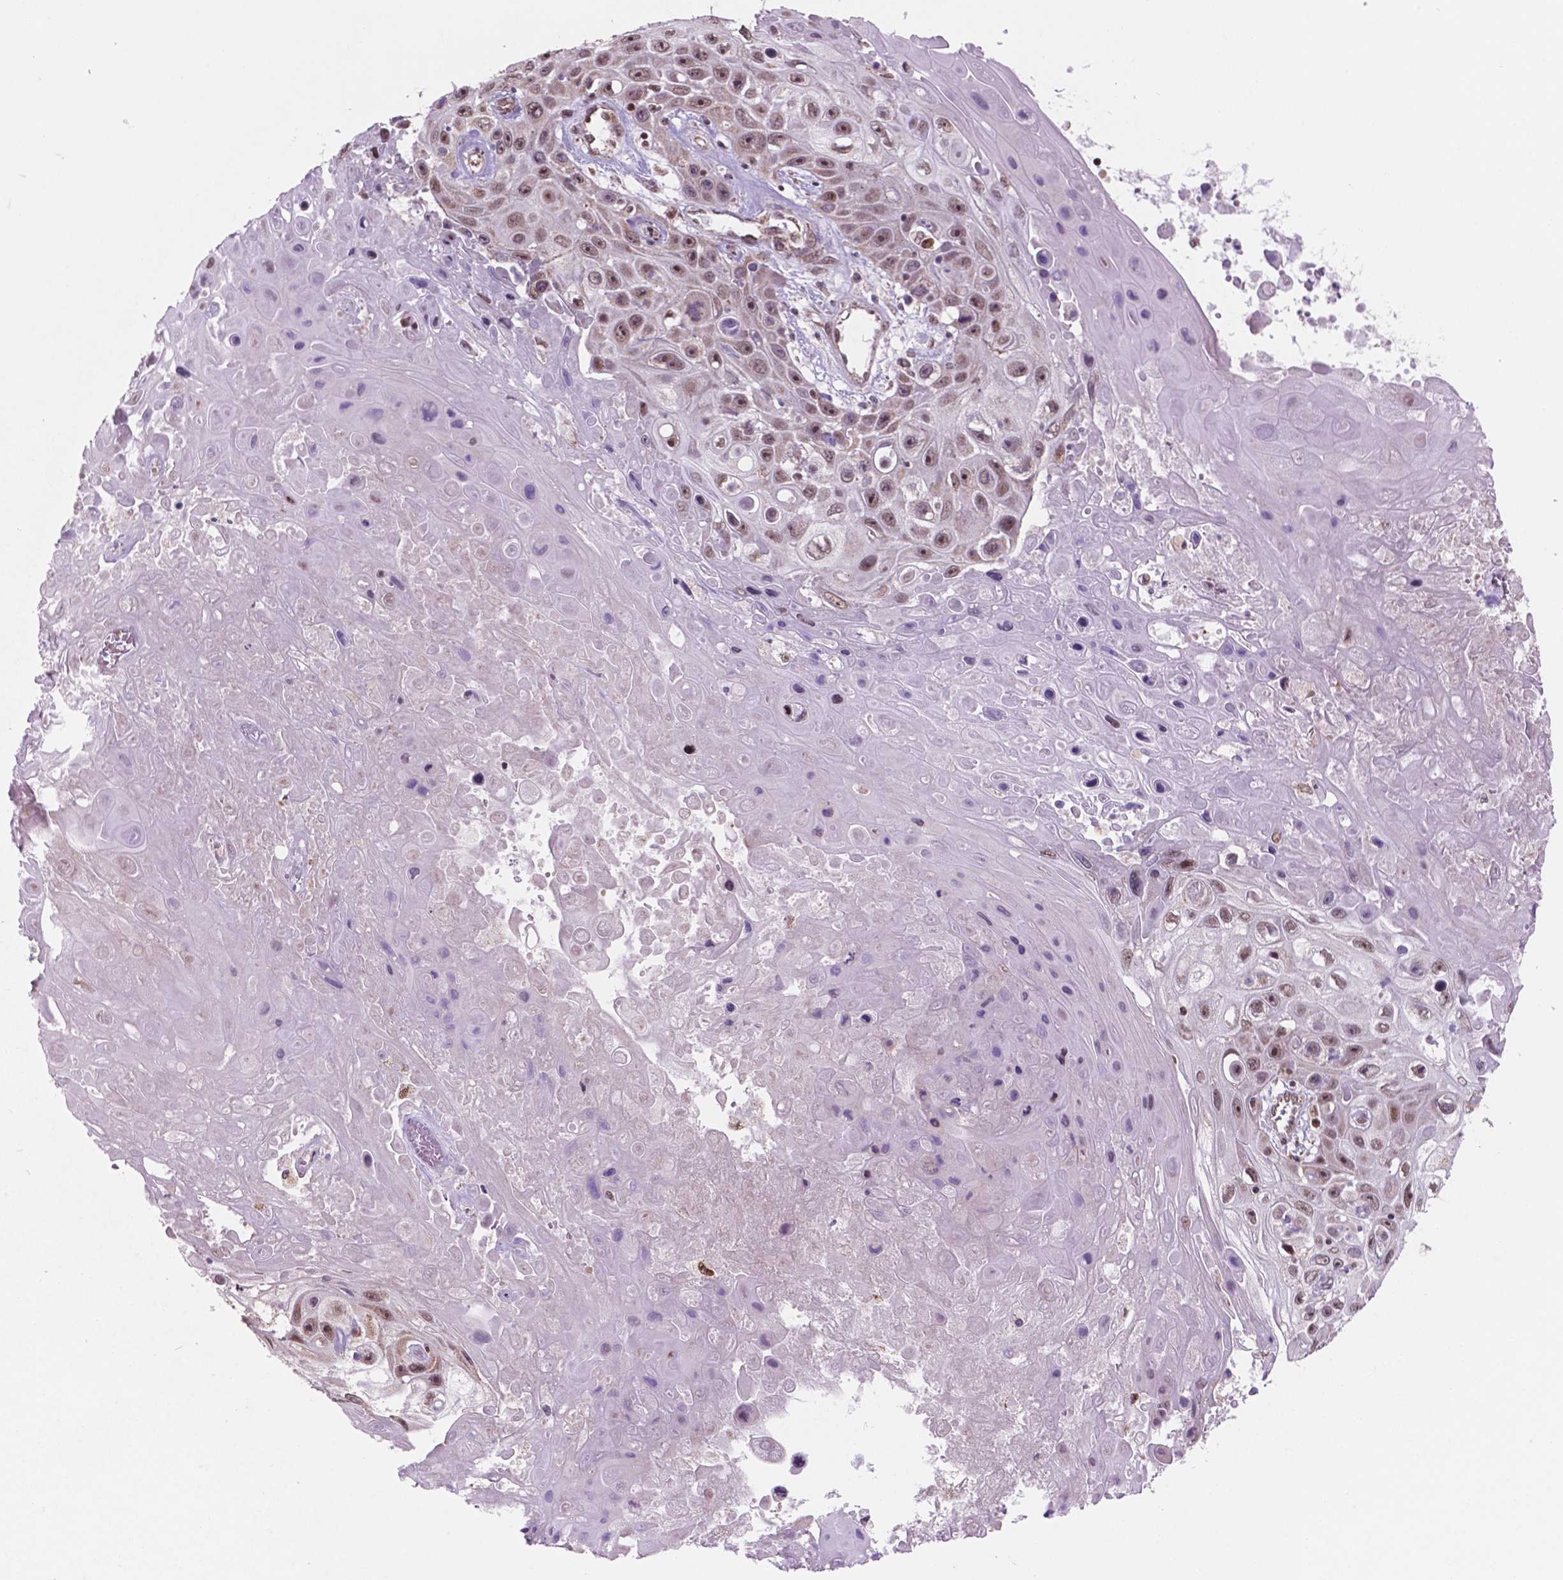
{"staining": {"intensity": "moderate", "quantity": ">75%", "location": "nuclear"}, "tissue": "skin cancer", "cell_type": "Tumor cells", "image_type": "cancer", "snomed": [{"axis": "morphology", "description": "Squamous cell carcinoma, NOS"}, {"axis": "topography", "description": "Skin"}], "caption": "Protein staining by IHC reveals moderate nuclear positivity in approximately >75% of tumor cells in squamous cell carcinoma (skin).", "gene": "NDUFA10", "patient": {"sex": "male", "age": 82}}